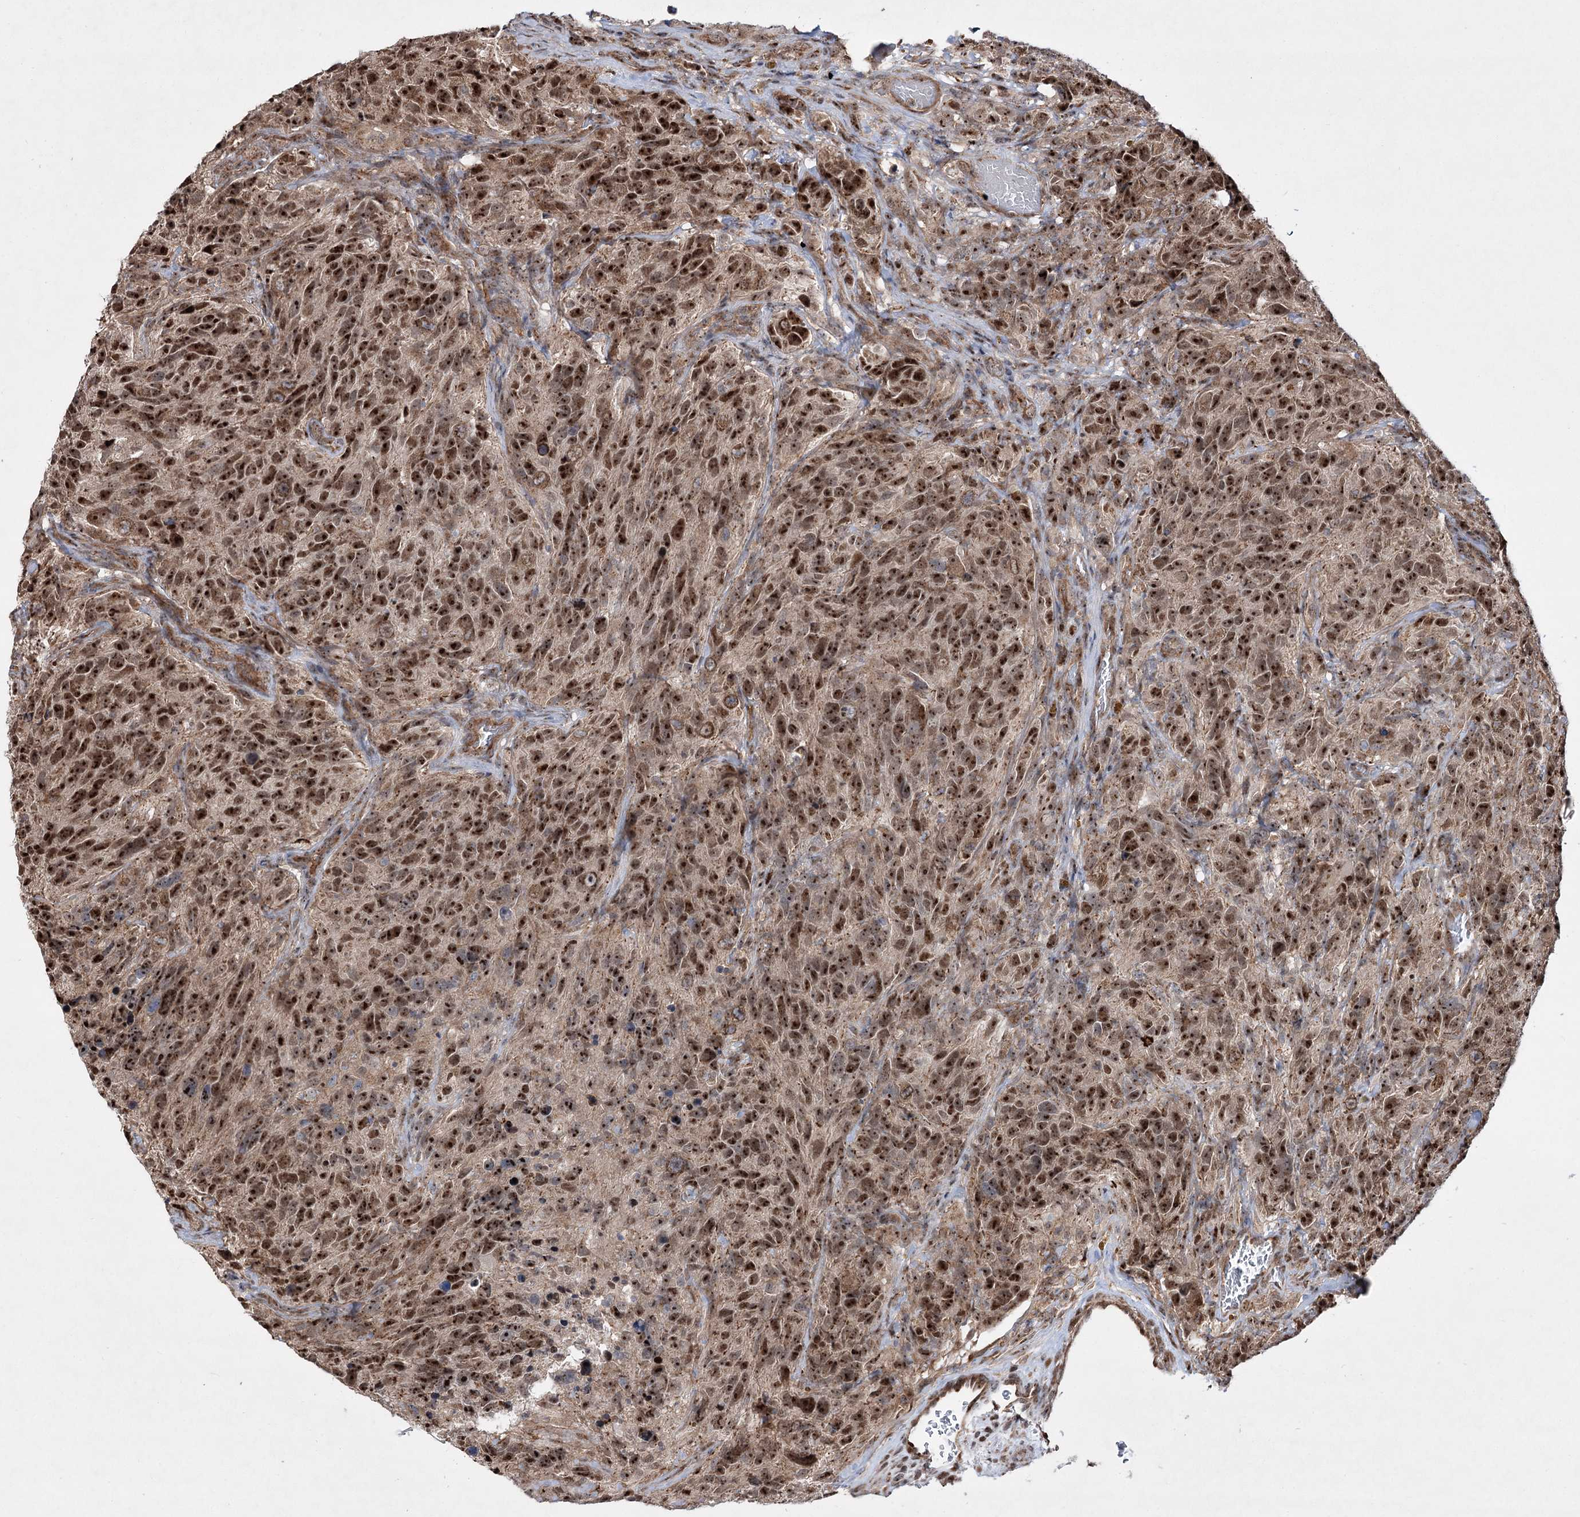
{"staining": {"intensity": "strong", "quantity": ">75%", "location": "nuclear"}, "tissue": "glioma", "cell_type": "Tumor cells", "image_type": "cancer", "snomed": [{"axis": "morphology", "description": "Glioma, malignant, High grade"}, {"axis": "topography", "description": "Brain"}], "caption": "IHC micrograph of human glioma stained for a protein (brown), which exhibits high levels of strong nuclear positivity in about >75% of tumor cells.", "gene": "SERINC5", "patient": {"sex": "male", "age": 69}}